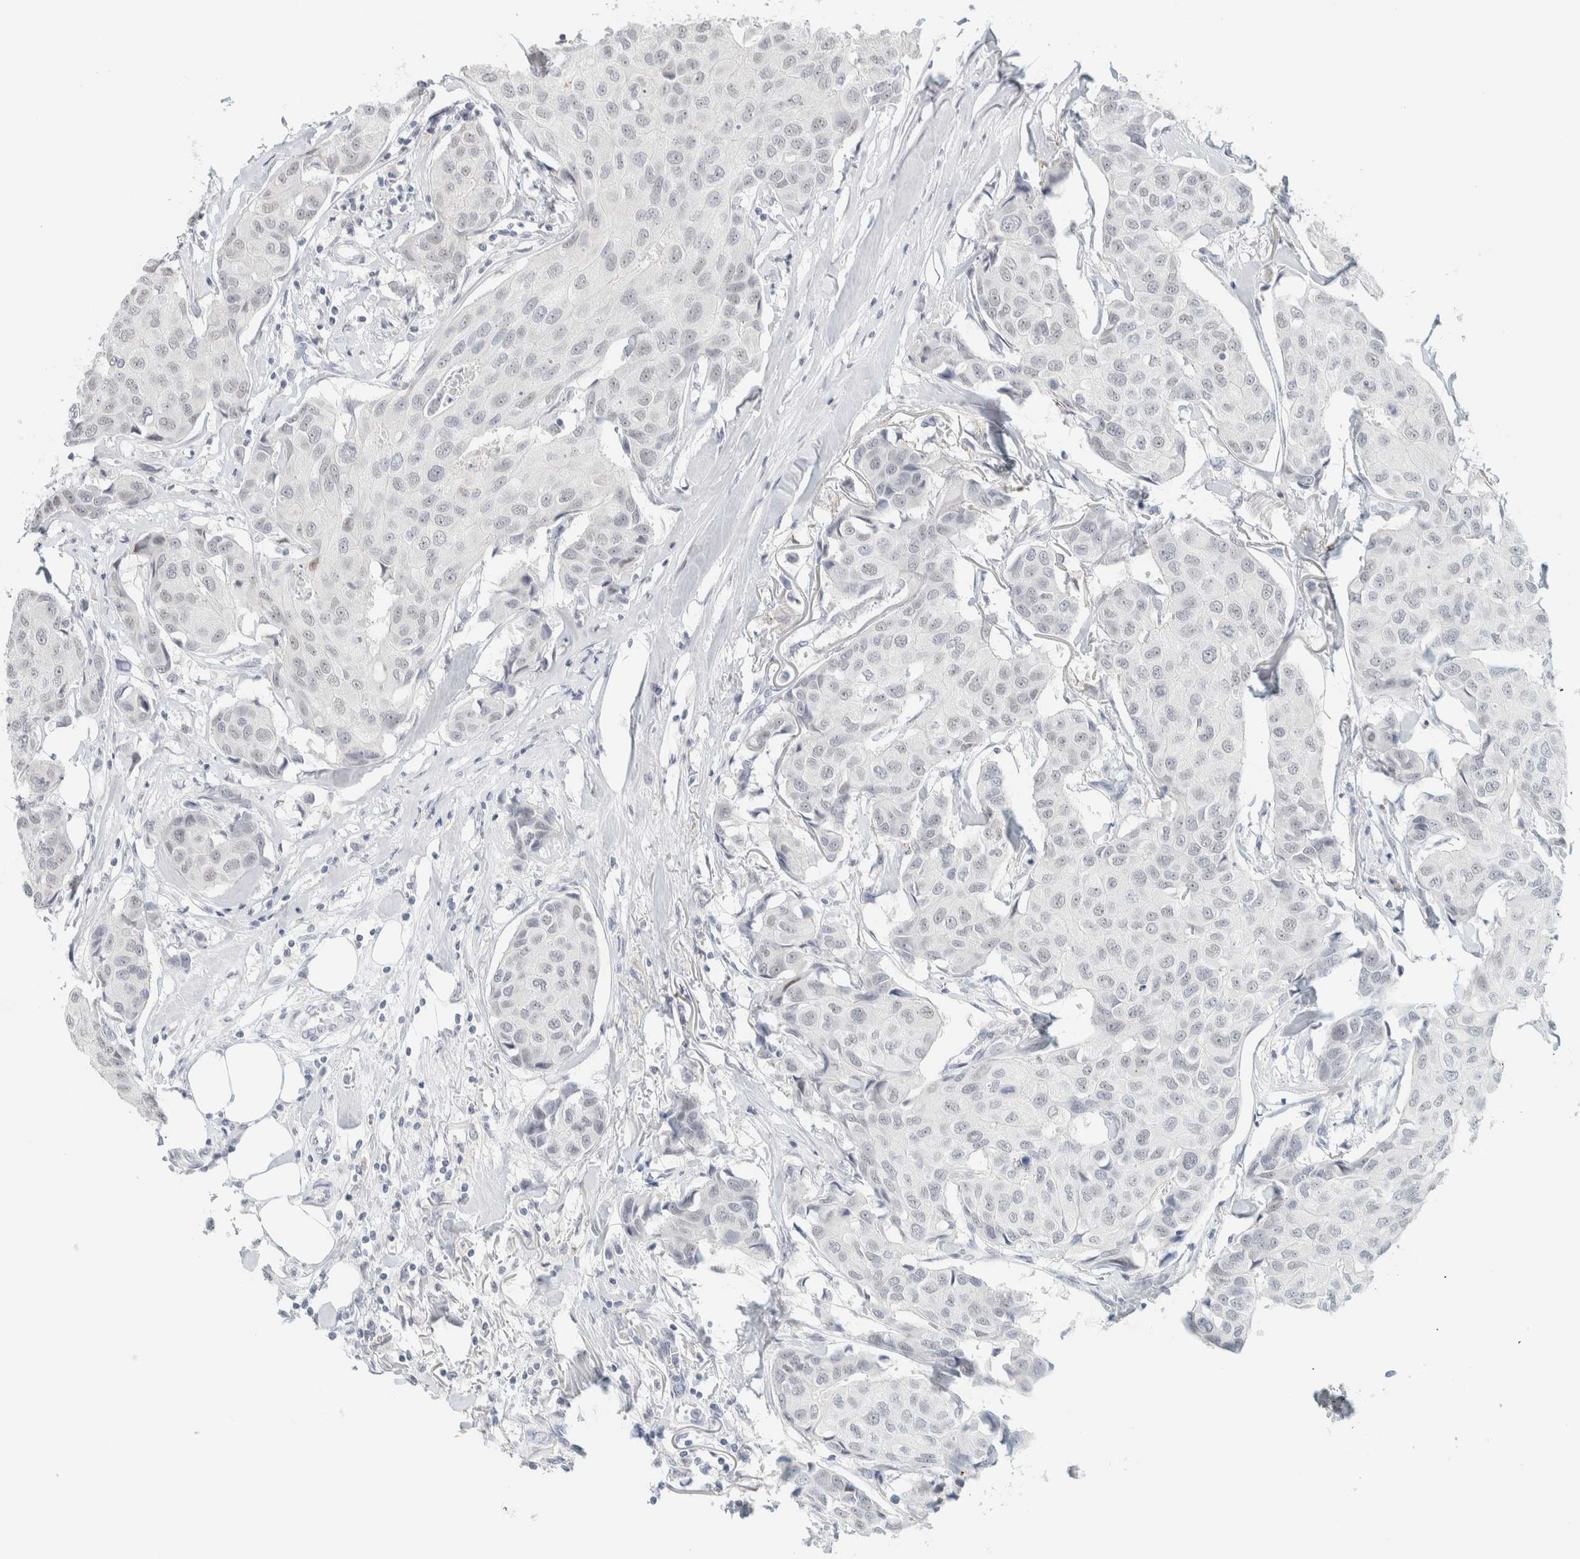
{"staining": {"intensity": "negative", "quantity": "none", "location": "none"}, "tissue": "breast cancer", "cell_type": "Tumor cells", "image_type": "cancer", "snomed": [{"axis": "morphology", "description": "Duct carcinoma"}, {"axis": "topography", "description": "Breast"}], "caption": "Protein analysis of breast cancer (invasive ductal carcinoma) reveals no significant expression in tumor cells.", "gene": "CDH17", "patient": {"sex": "female", "age": 80}}